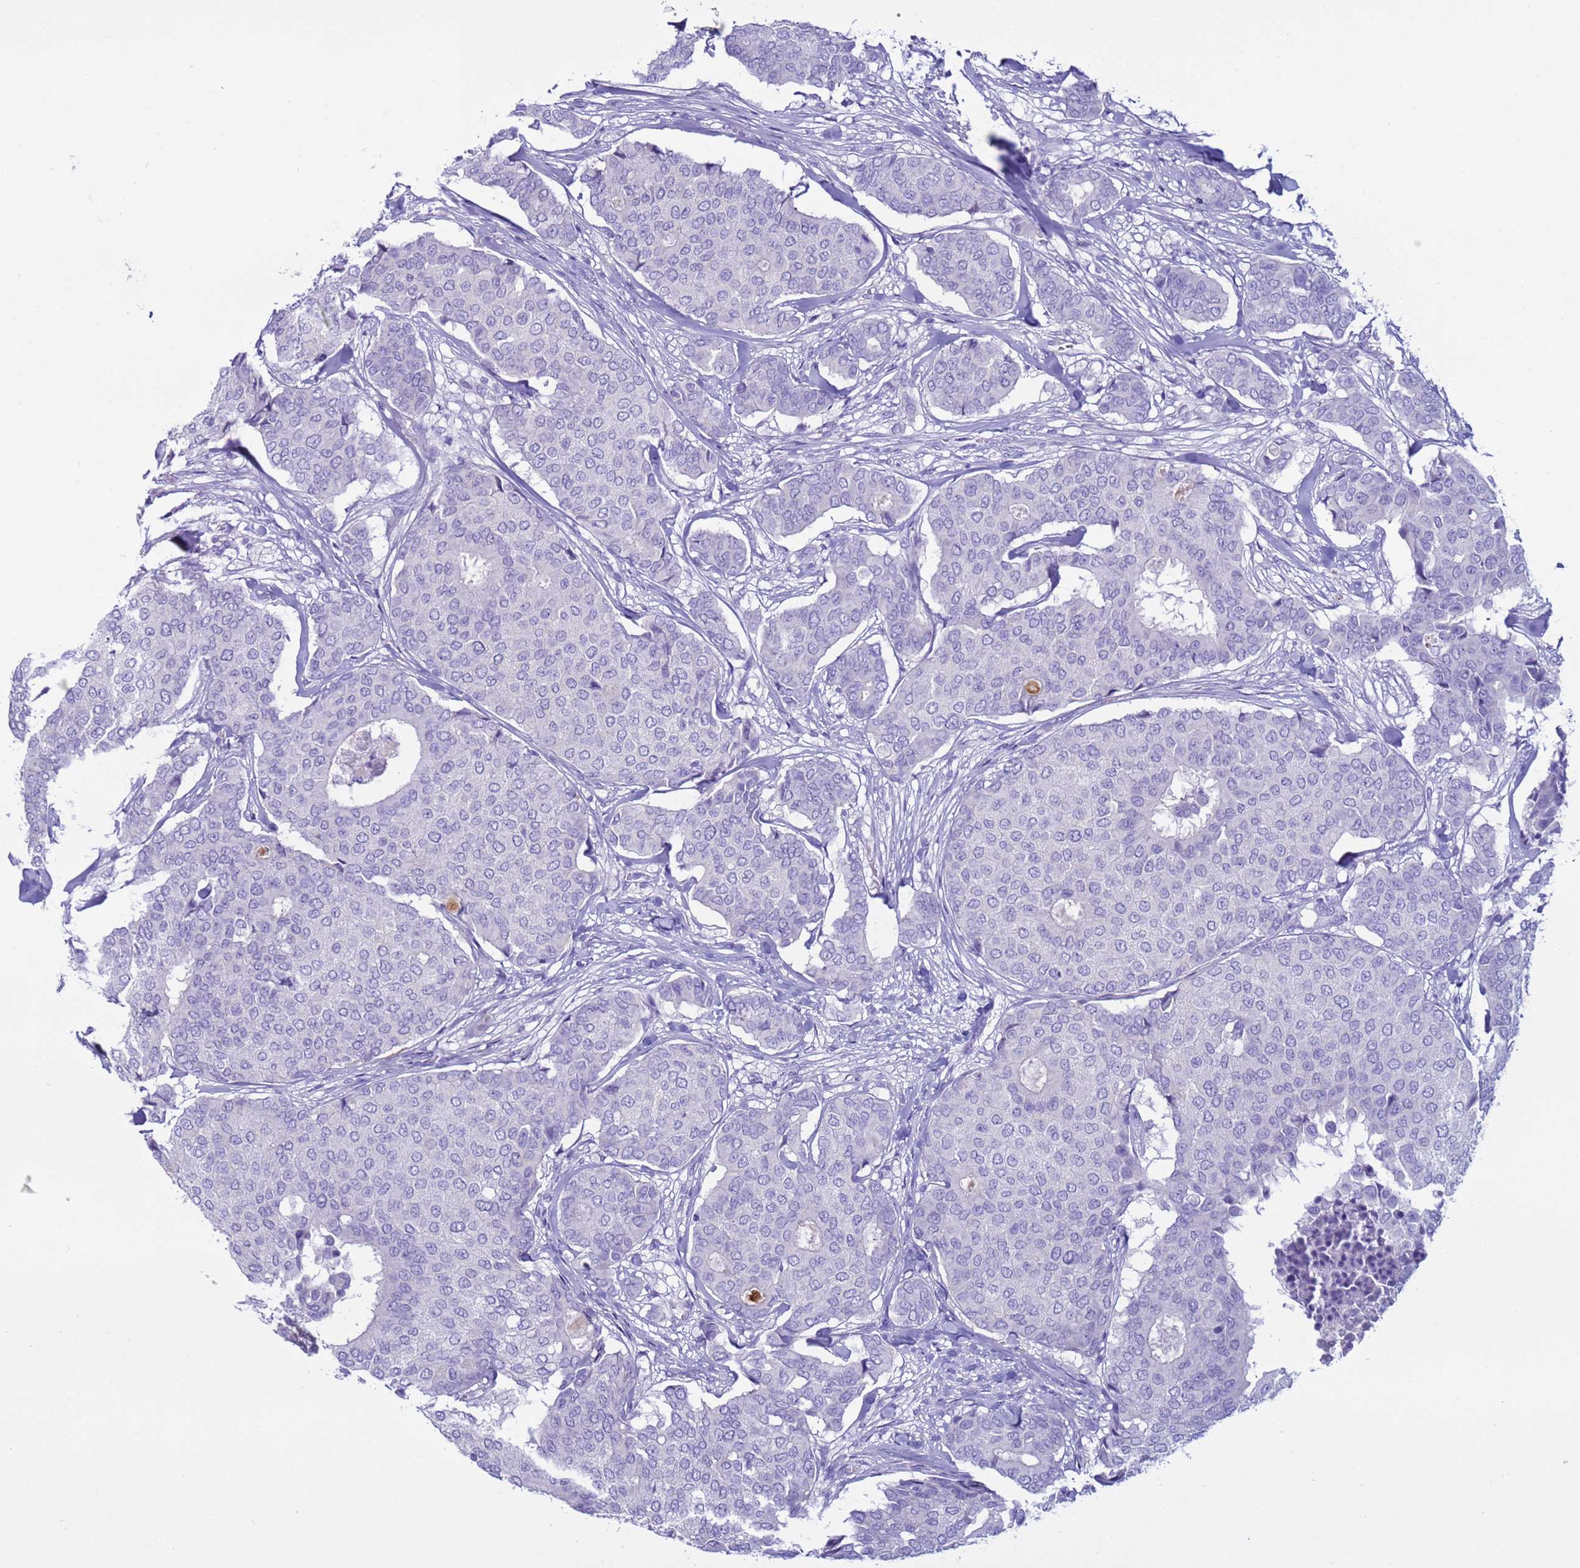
{"staining": {"intensity": "negative", "quantity": "none", "location": "none"}, "tissue": "breast cancer", "cell_type": "Tumor cells", "image_type": "cancer", "snomed": [{"axis": "morphology", "description": "Duct carcinoma"}, {"axis": "topography", "description": "Breast"}], "caption": "This is an IHC histopathology image of human breast intraductal carcinoma. There is no staining in tumor cells.", "gene": "CST4", "patient": {"sex": "female", "age": 75}}